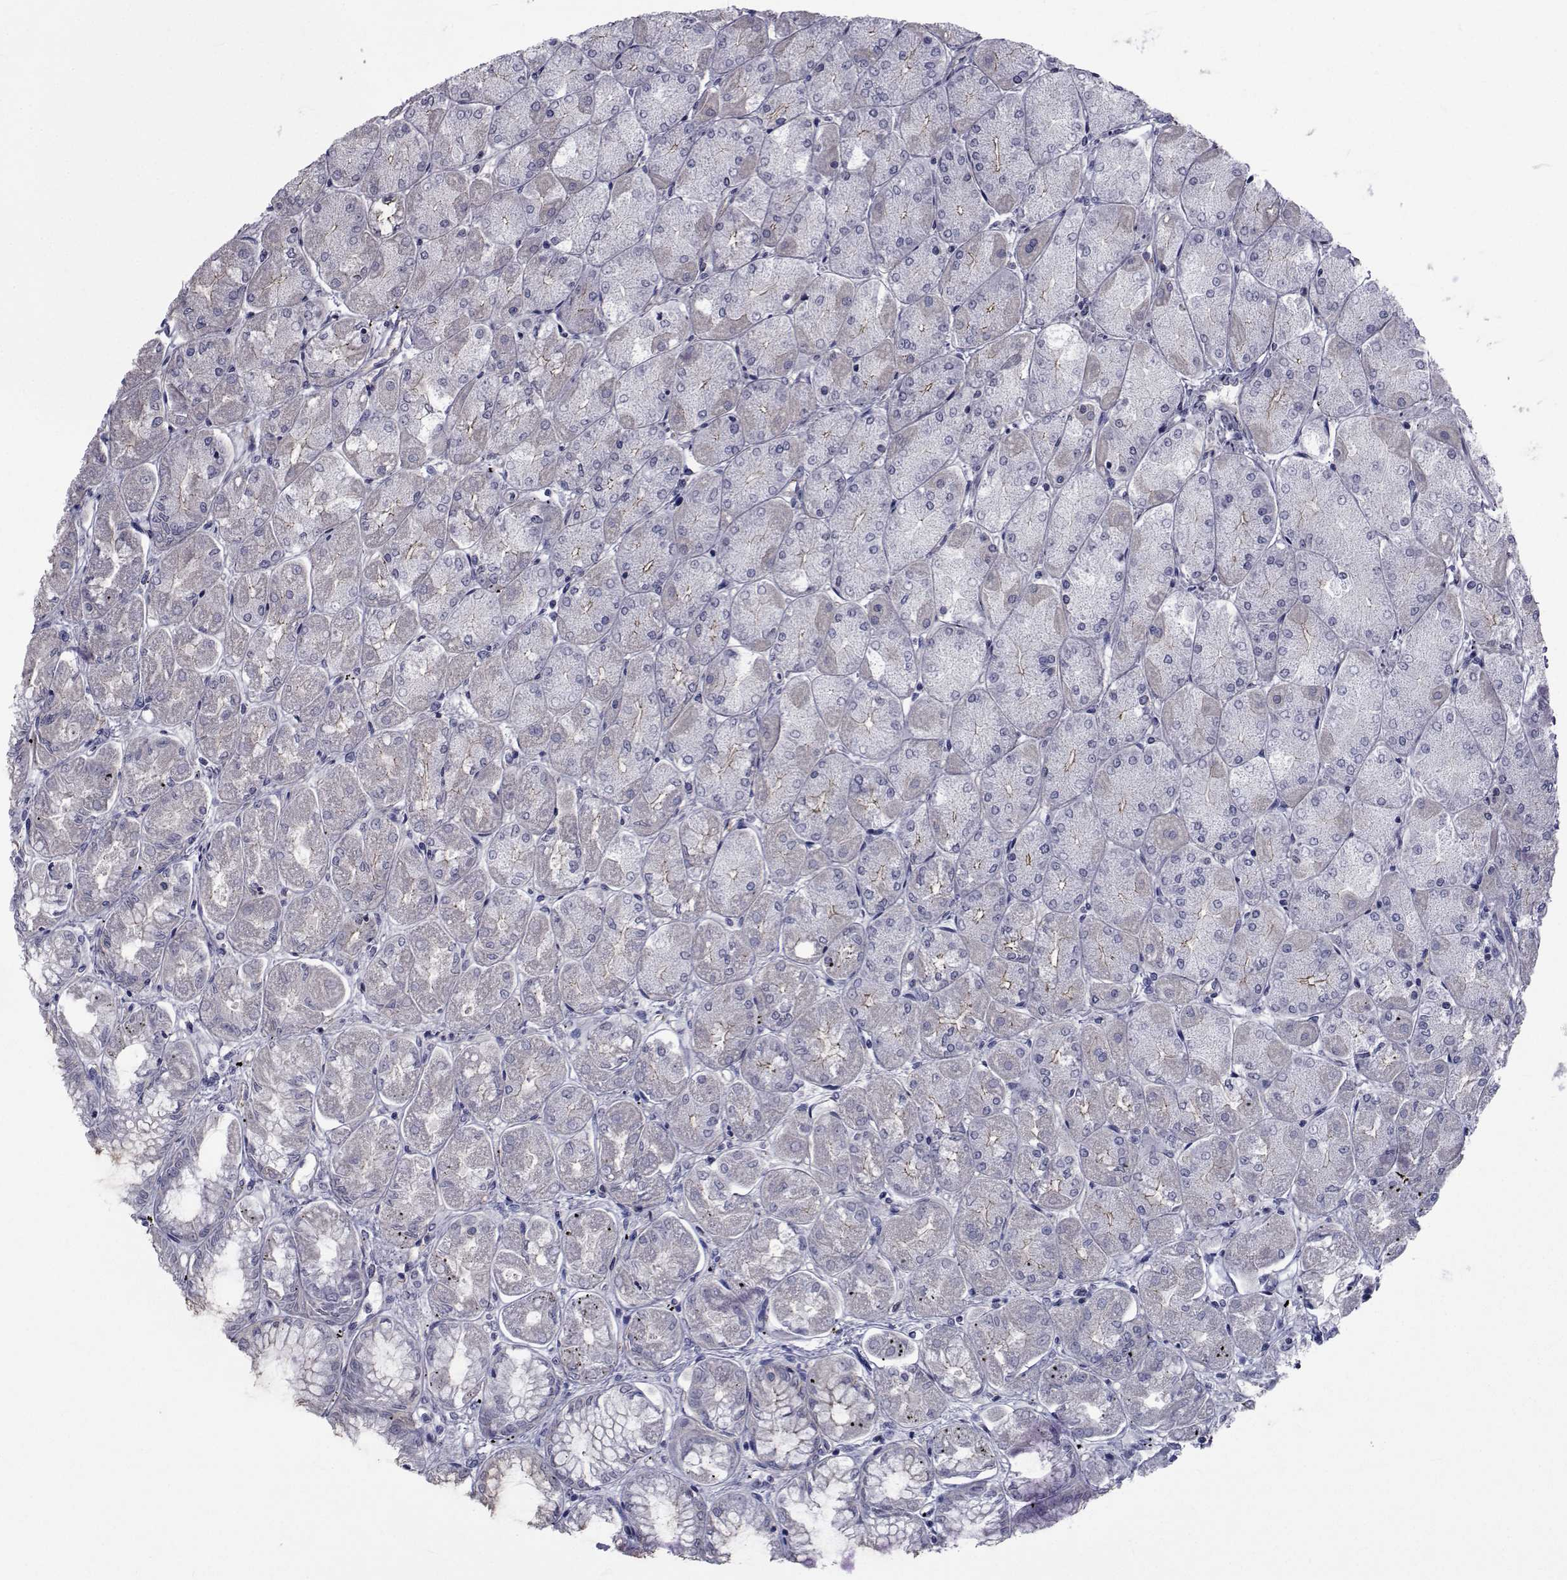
{"staining": {"intensity": "moderate", "quantity": ">75%", "location": "cytoplasmic/membranous"}, "tissue": "stomach", "cell_type": "Glandular cells", "image_type": "normal", "snomed": [{"axis": "morphology", "description": "Normal tissue, NOS"}, {"axis": "topography", "description": "Stomach, upper"}], "caption": "Immunohistochemical staining of unremarkable stomach shows medium levels of moderate cytoplasmic/membranous positivity in approximately >75% of glandular cells.", "gene": "SLC30A10", "patient": {"sex": "male", "age": 60}}